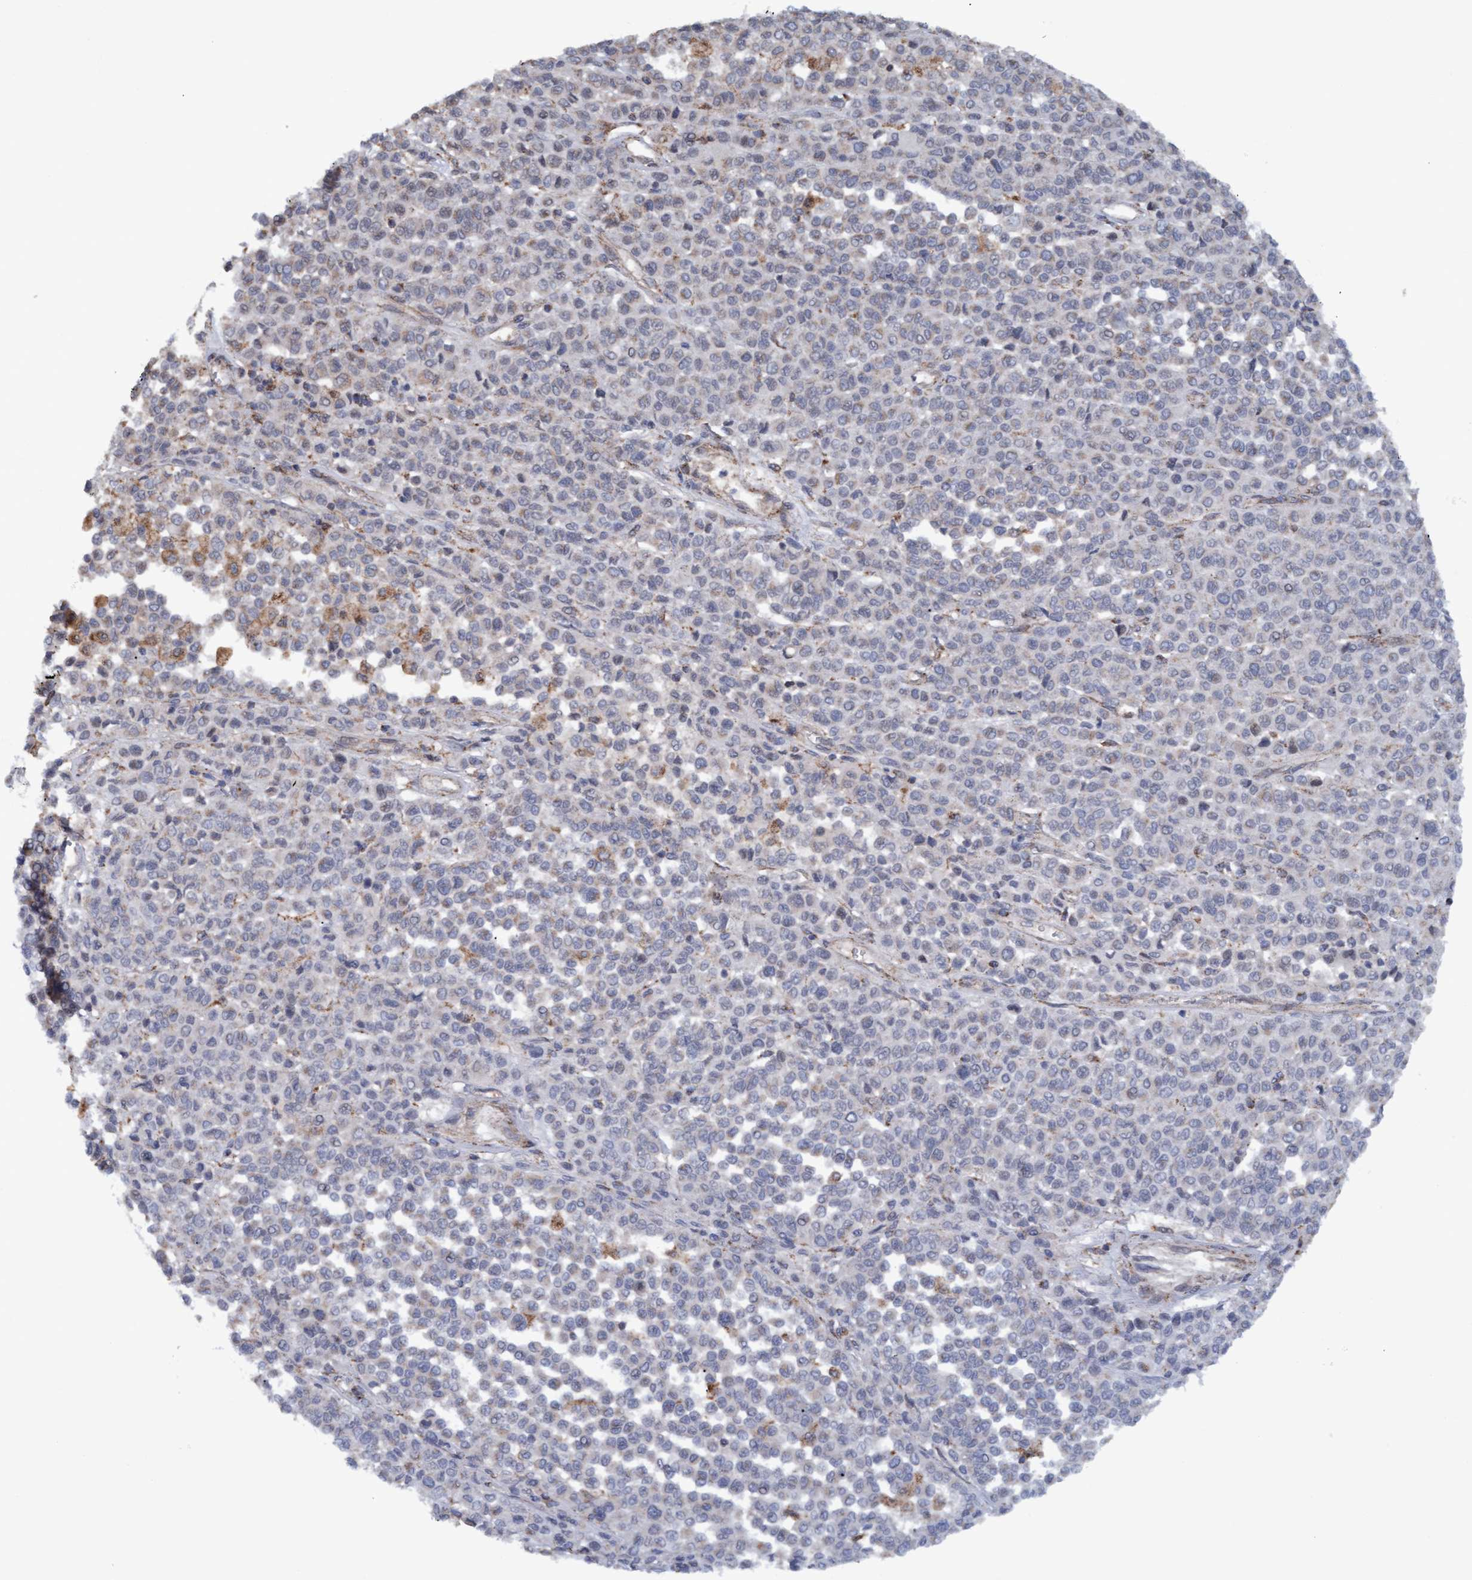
{"staining": {"intensity": "weak", "quantity": "<25%", "location": "cytoplasmic/membranous"}, "tissue": "melanoma", "cell_type": "Tumor cells", "image_type": "cancer", "snomed": [{"axis": "morphology", "description": "Malignant melanoma, Metastatic site"}, {"axis": "topography", "description": "Pancreas"}], "caption": "There is no significant positivity in tumor cells of melanoma.", "gene": "MGLL", "patient": {"sex": "female", "age": 30}}